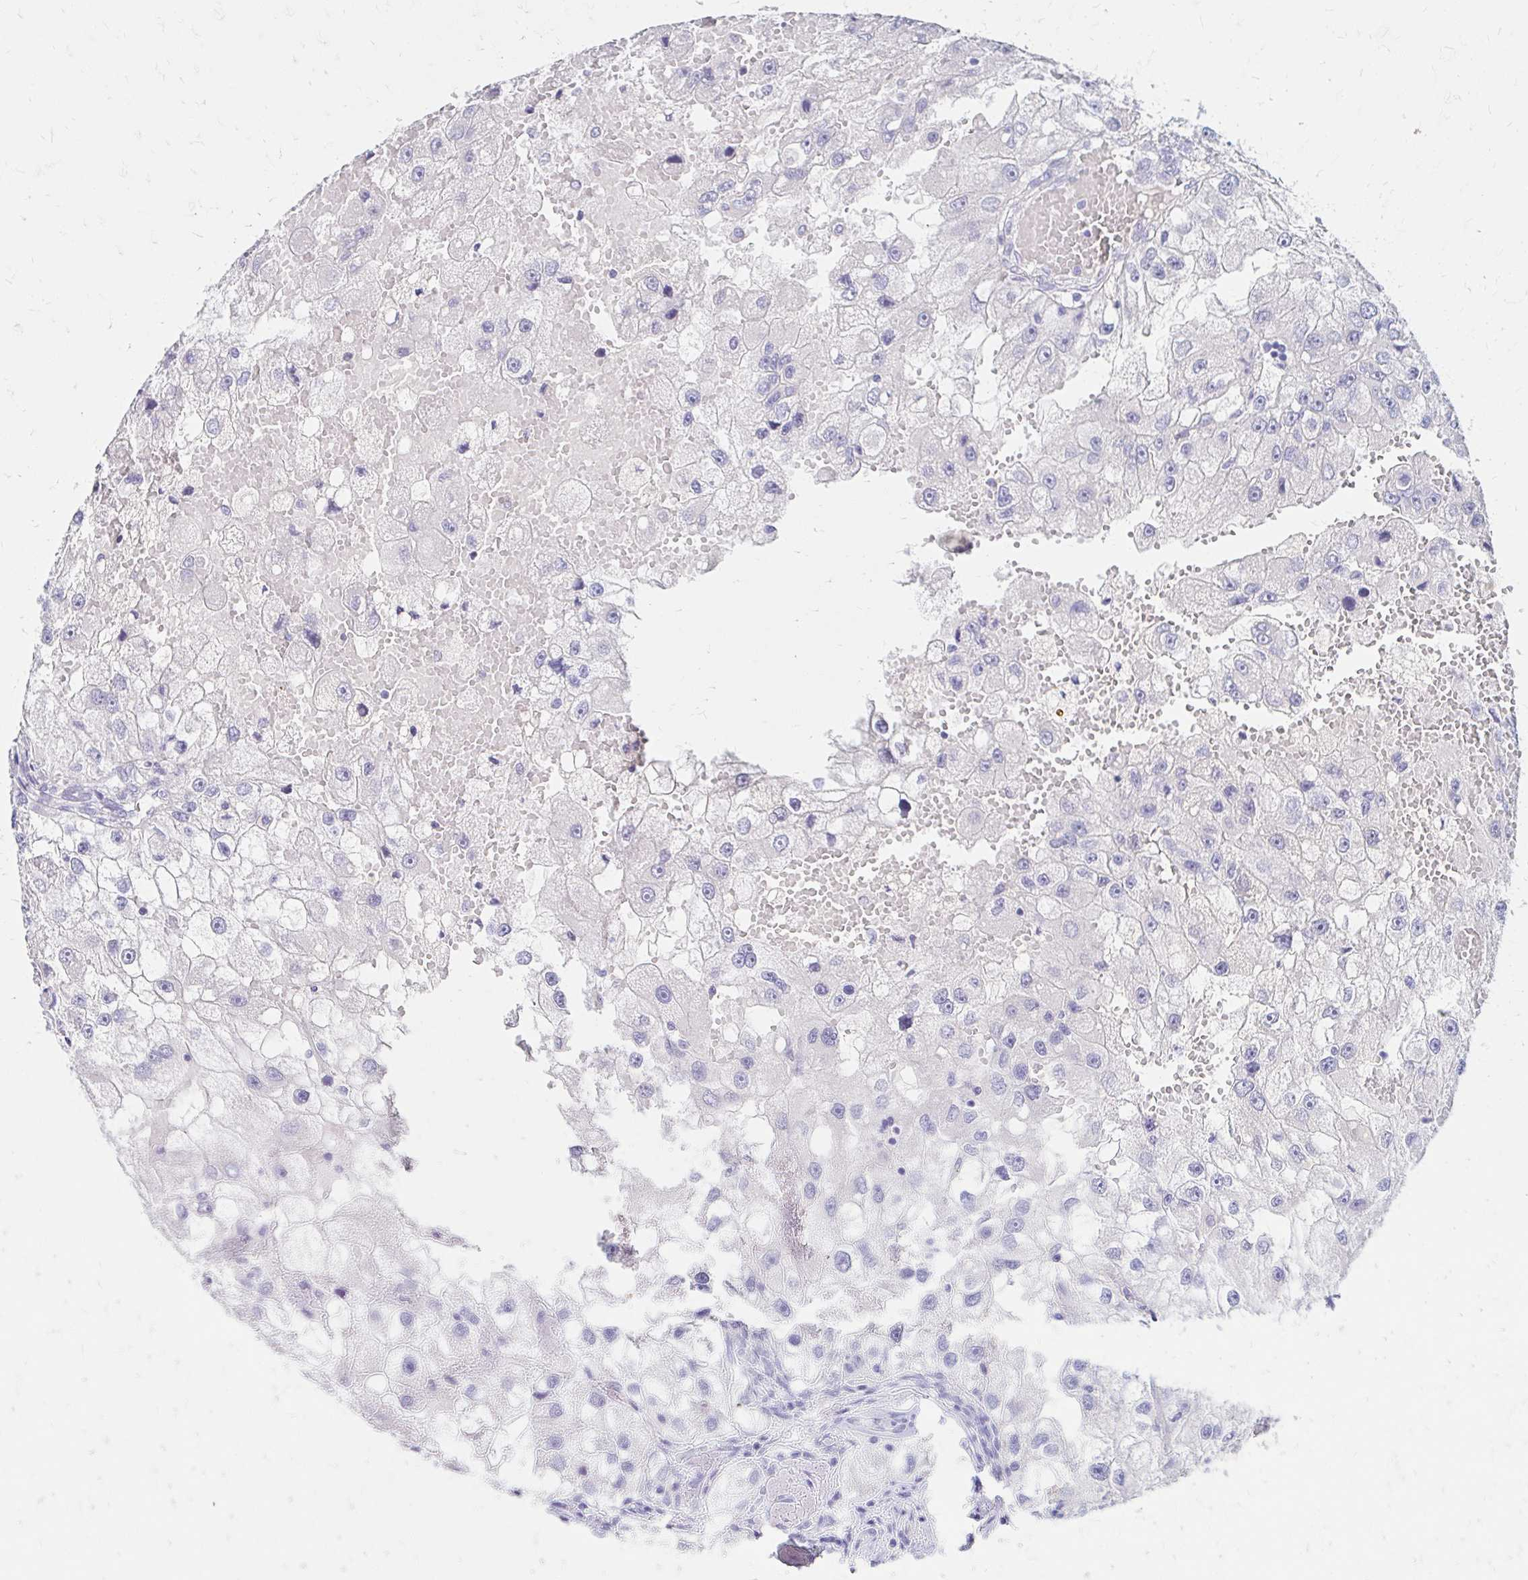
{"staining": {"intensity": "negative", "quantity": "none", "location": "none"}, "tissue": "renal cancer", "cell_type": "Tumor cells", "image_type": "cancer", "snomed": [{"axis": "morphology", "description": "Adenocarcinoma, NOS"}, {"axis": "topography", "description": "Kidney"}], "caption": "A high-resolution image shows immunohistochemistry (IHC) staining of adenocarcinoma (renal), which demonstrates no significant expression in tumor cells. The staining was performed using DAB (3,3'-diaminobenzidine) to visualize the protein expression in brown, while the nuclei were stained in blue with hematoxylin (Magnification: 20x).", "gene": "AZGP1", "patient": {"sex": "male", "age": 63}}